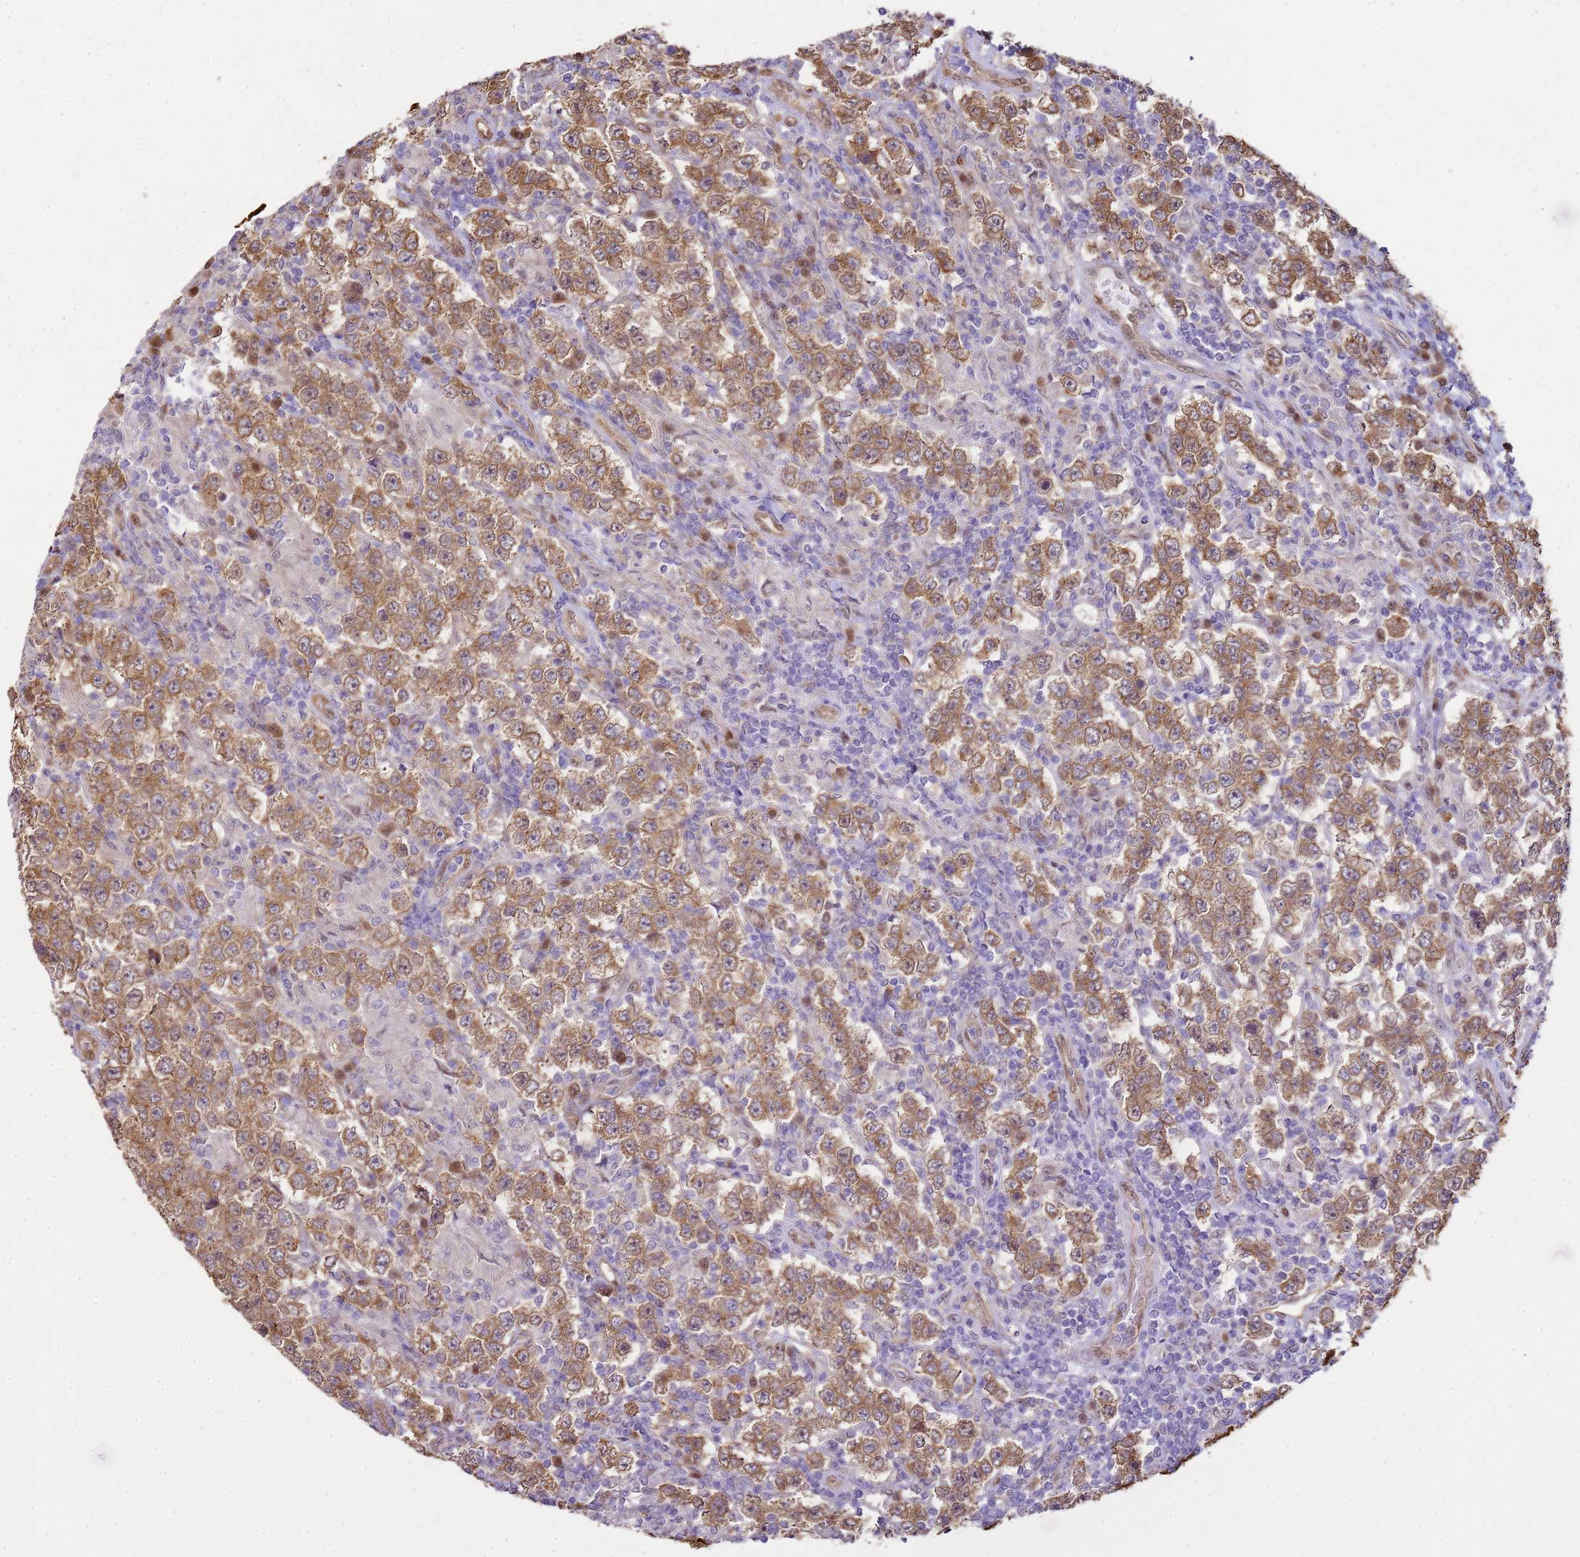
{"staining": {"intensity": "moderate", "quantity": ">75%", "location": "cytoplasmic/membranous"}, "tissue": "testis cancer", "cell_type": "Tumor cells", "image_type": "cancer", "snomed": [{"axis": "morphology", "description": "Normal tissue, NOS"}, {"axis": "morphology", "description": "Urothelial carcinoma, High grade"}, {"axis": "morphology", "description": "Seminoma, NOS"}, {"axis": "morphology", "description": "Carcinoma, Embryonal, NOS"}, {"axis": "topography", "description": "Urinary bladder"}, {"axis": "topography", "description": "Testis"}], "caption": "Embryonal carcinoma (testis) stained for a protein demonstrates moderate cytoplasmic/membranous positivity in tumor cells. (DAB = brown stain, brightfield microscopy at high magnification).", "gene": "YWHAE", "patient": {"sex": "male", "age": 41}}